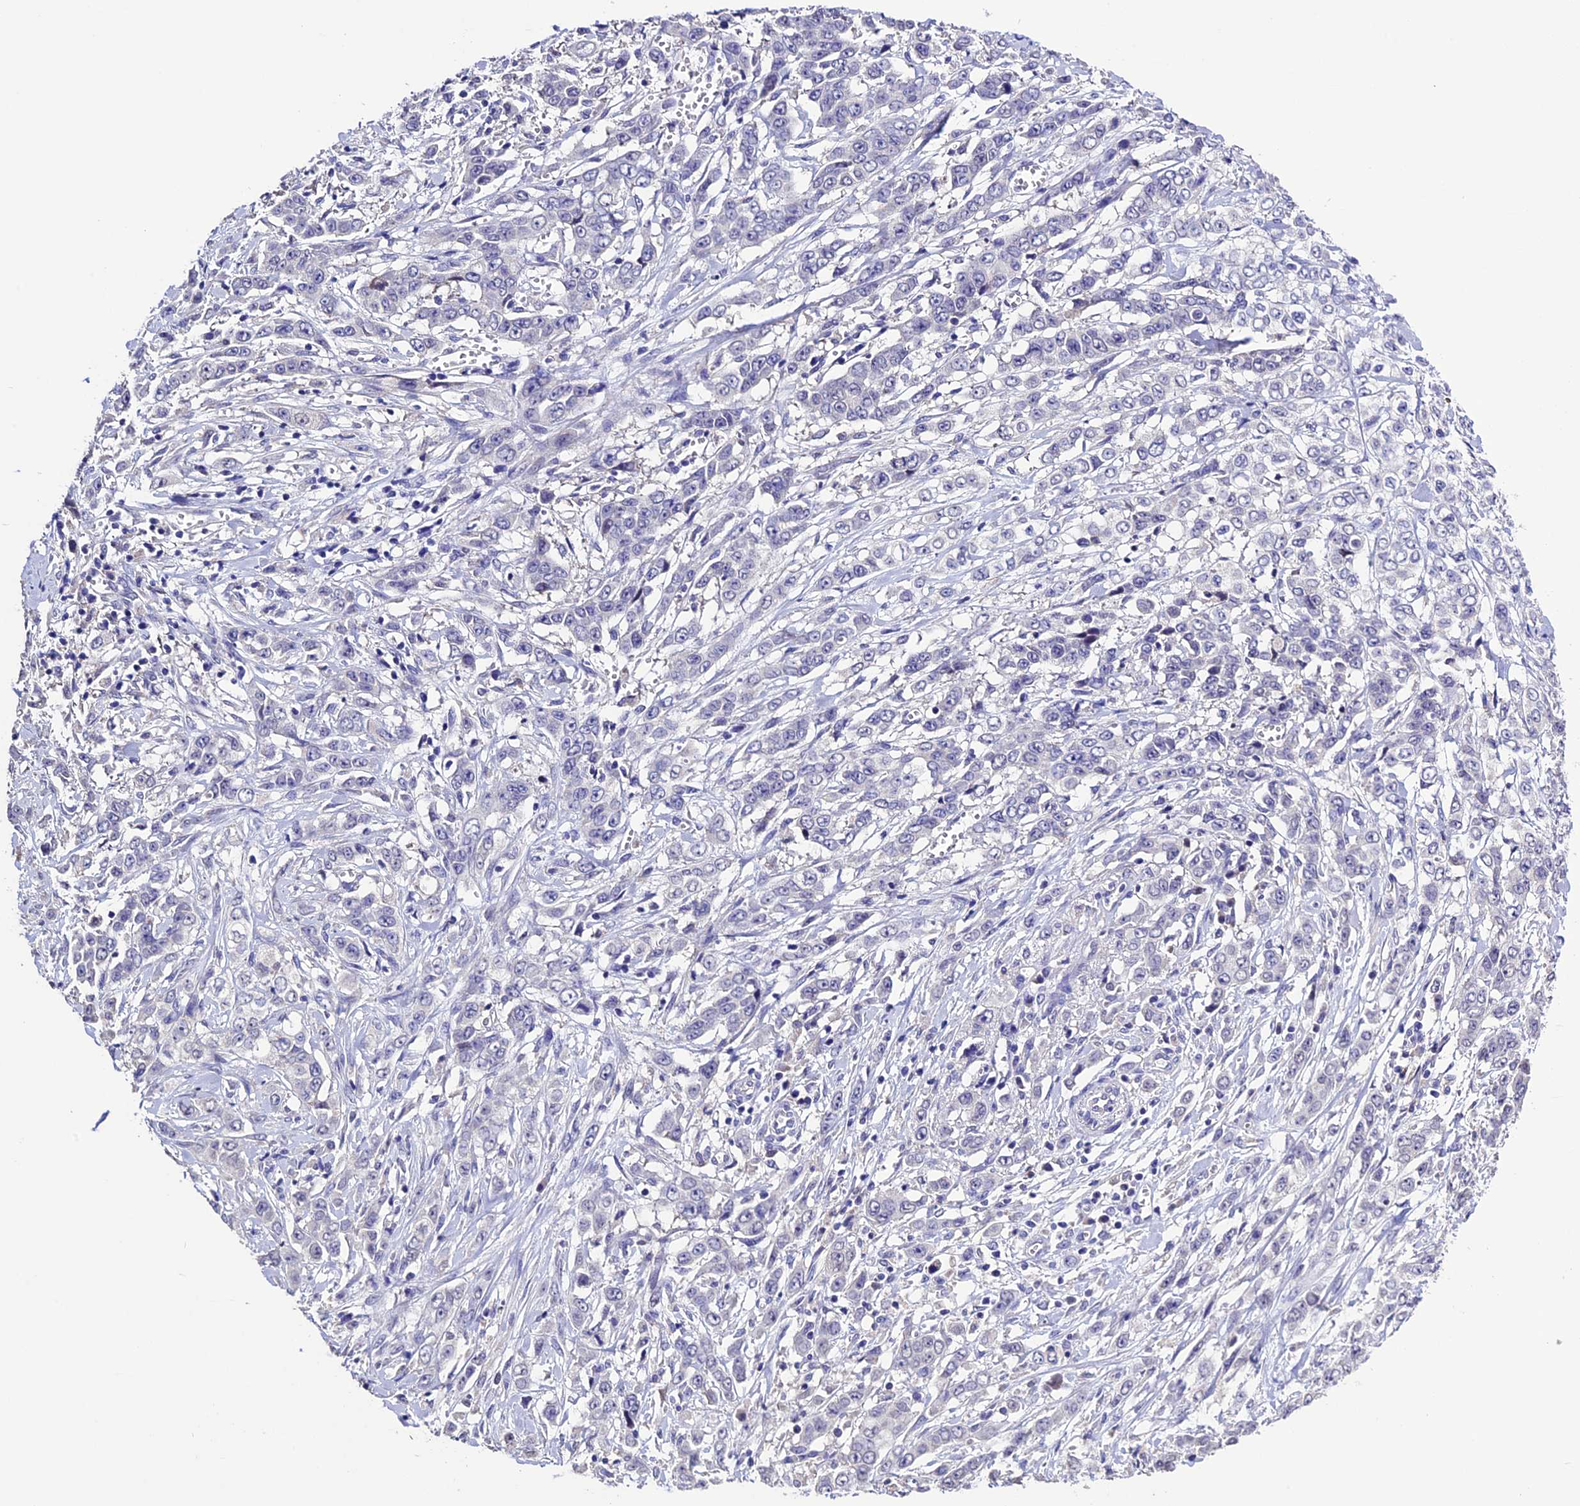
{"staining": {"intensity": "negative", "quantity": "none", "location": "none"}, "tissue": "stomach cancer", "cell_type": "Tumor cells", "image_type": "cancer", "snomed": [{"axis": "morphology", "description": "Adenocarcinoma, NOS"}, {"axis": "topography", "description": "Stomach, upper"}], "caption": "Stomach cancer was stained to show a protein in brown. There is no significant staining in tumor cells.", "gene": "DIS3L", "patient": {"sex": "male", "age": 62}}